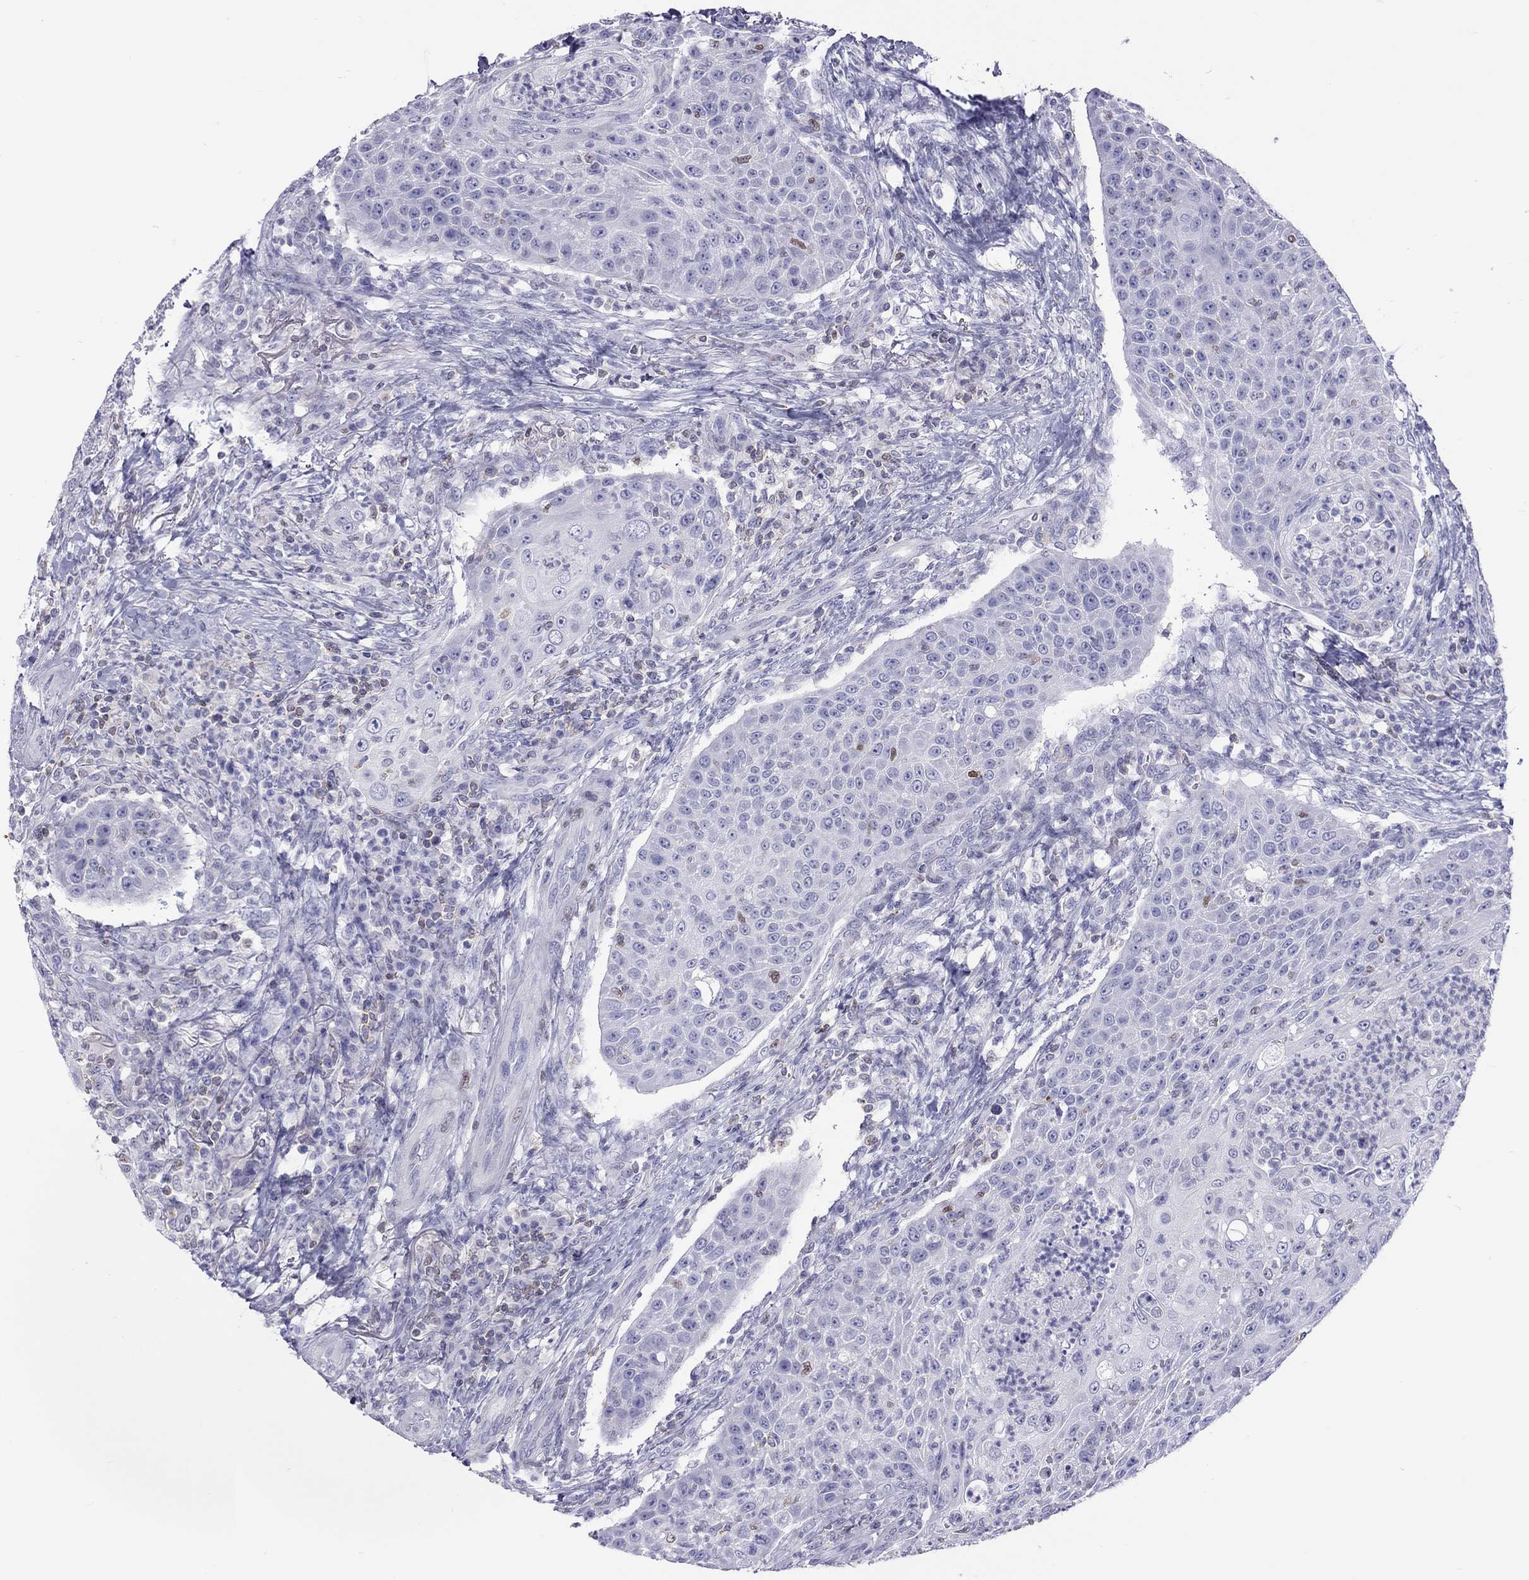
{"staining": {"intensity": "negative", "quantity": "none", "location": "none"}, "tissue": "head and neck cancer", "cell_type": "Tumor cells", "image_type": "cancer", "snomed": [{"axis": "morphology", "description": "Squamous cell carcinoma, NOS"}, {"axis": "topography", "description": "Head-Neck"}], "caption": "A high-resolution histopathology image shows immunohistochemistry staining of squamous cell carcinoma (head and neck), which demonstrates no significant staining in tumor cells.", "gene": "STAG3", "patient": {"sex": "male", "age": 69}}